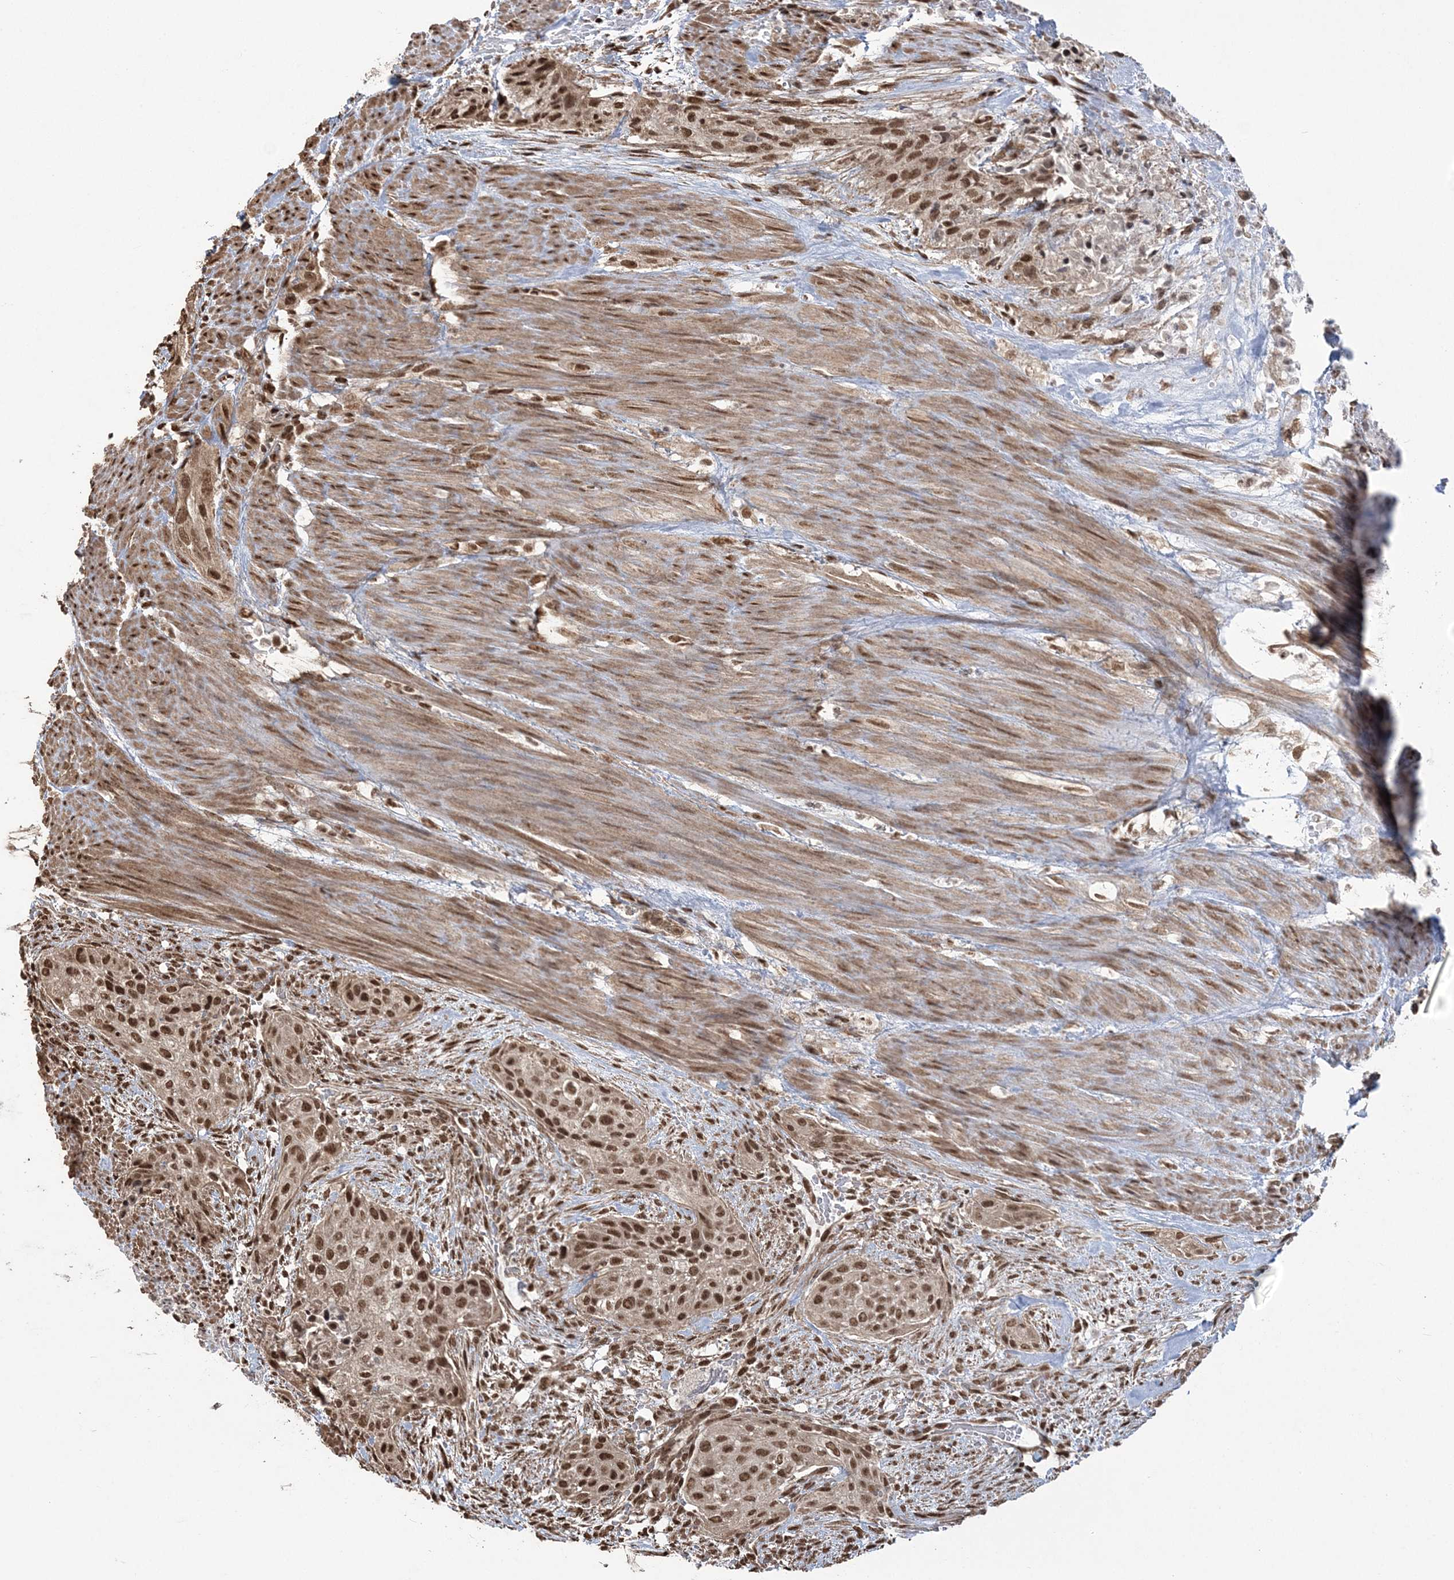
{"staining": {"intensity": "strong", "quantity": ">75%", "location": "nuclear"}, "tissue": "urothelial cancer", "cell_type": "Tumor cells", "image_type": "cancer", "snomed": [{"axis": "morphology", "description": "Urothelial carcinoma, High grade"}, {"axis": "topography", "description": "Urinary bladder"}], "caption": "Approximately >75% of tumor cells in human urothelial cancer display strong nuclear protein expression as visualized by brown immunohistochemical staining.", "gene": "ZNF839", "patient": {"sex": "male", "age": 35}}